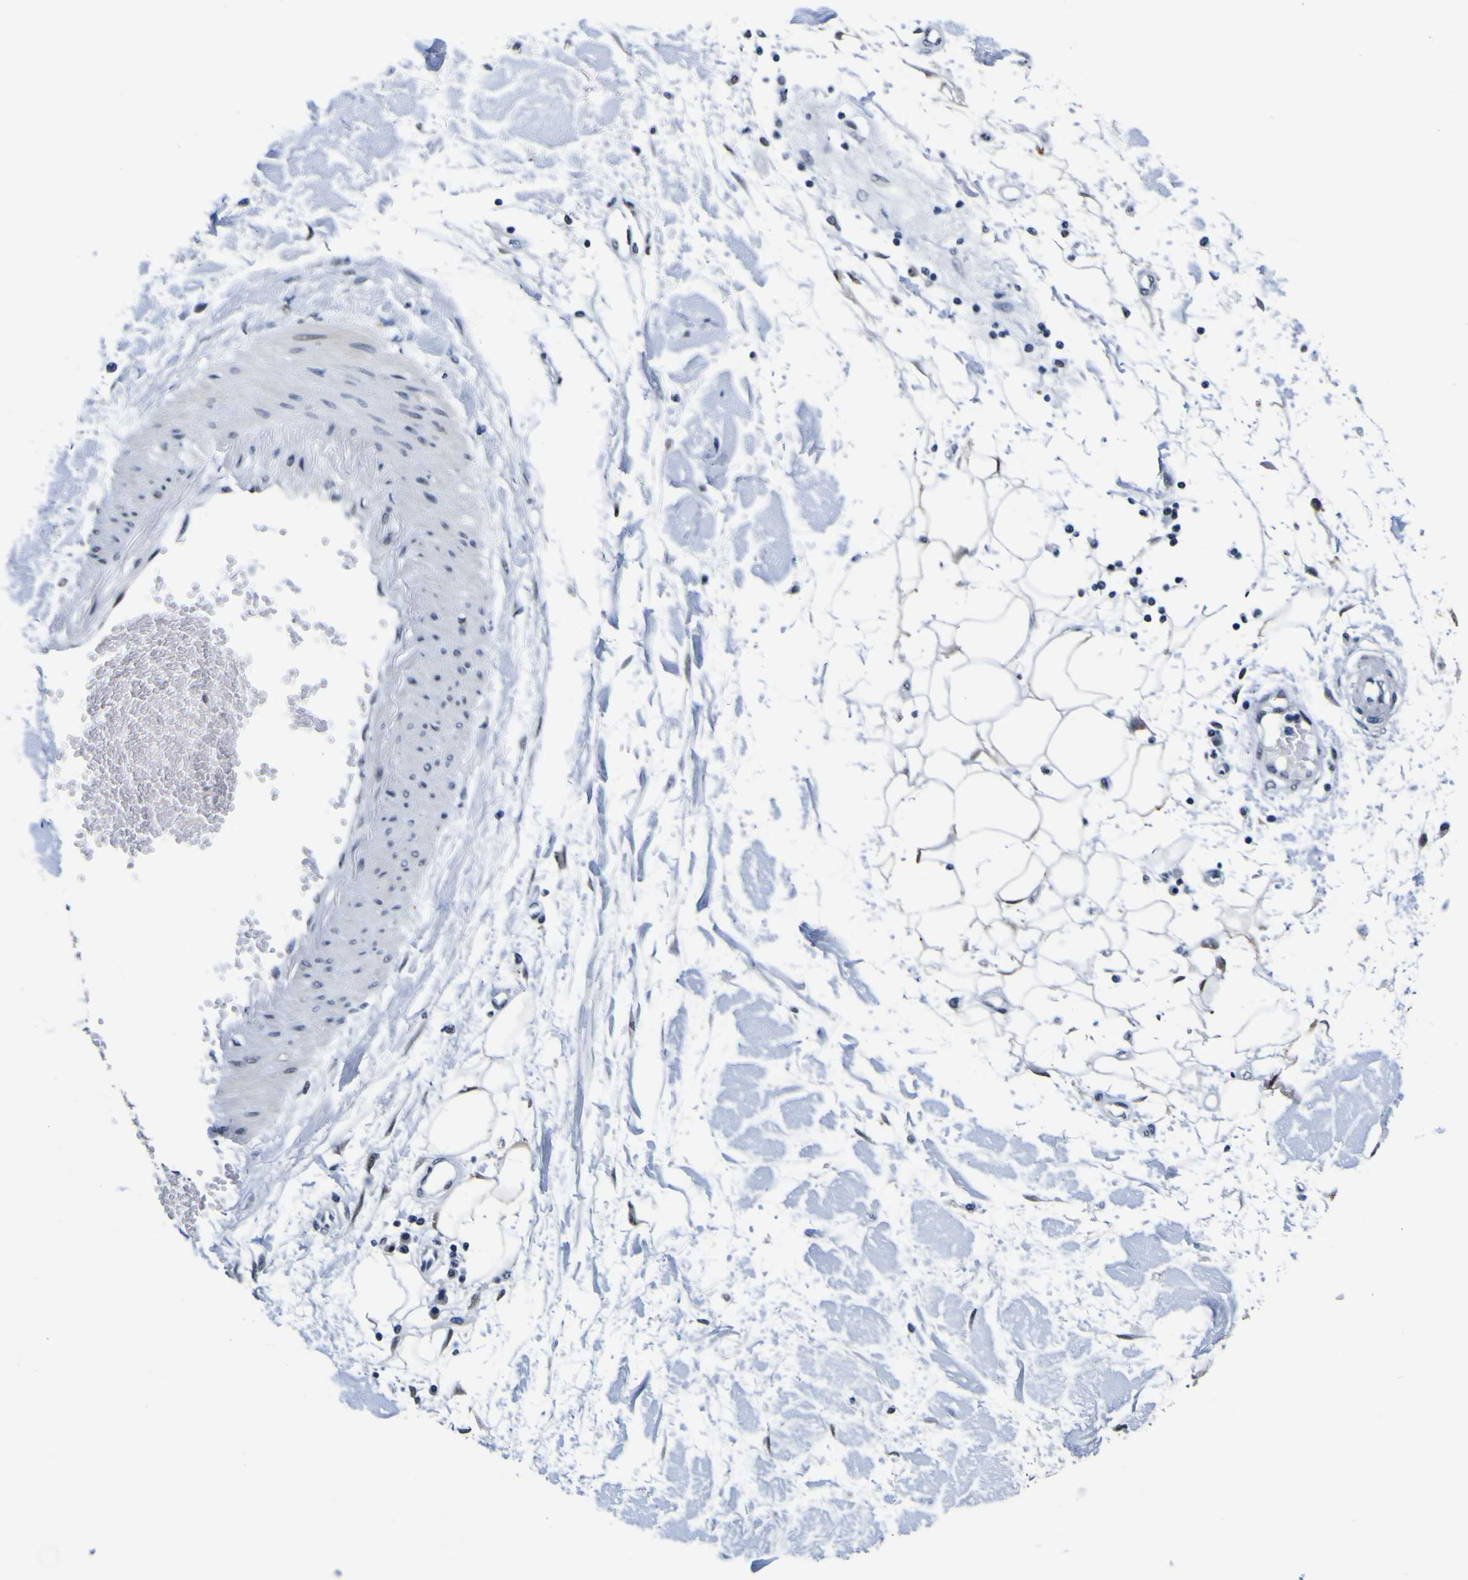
{"staining": {"intensity": "negative", "quantity": "none", "location": "none"}, "tissue": "adipose tissue", "cell_type": "Adipocytes", "image_type": "normal", "snomed": [{"axis": "morphology", "description": "Squamous cell carcinoma, NOS"}, {"axis": "topography", "description": "Skin"}], "caption": "The image reveals no staining of adipocytes in unremarkable adipose tissue. (DAB (3,3'-diaminobenzidine) immunohistochemistry (IHC), high magnification).", "gene": "CUL4B", "patient": {"sex": "male", "age": 83}}